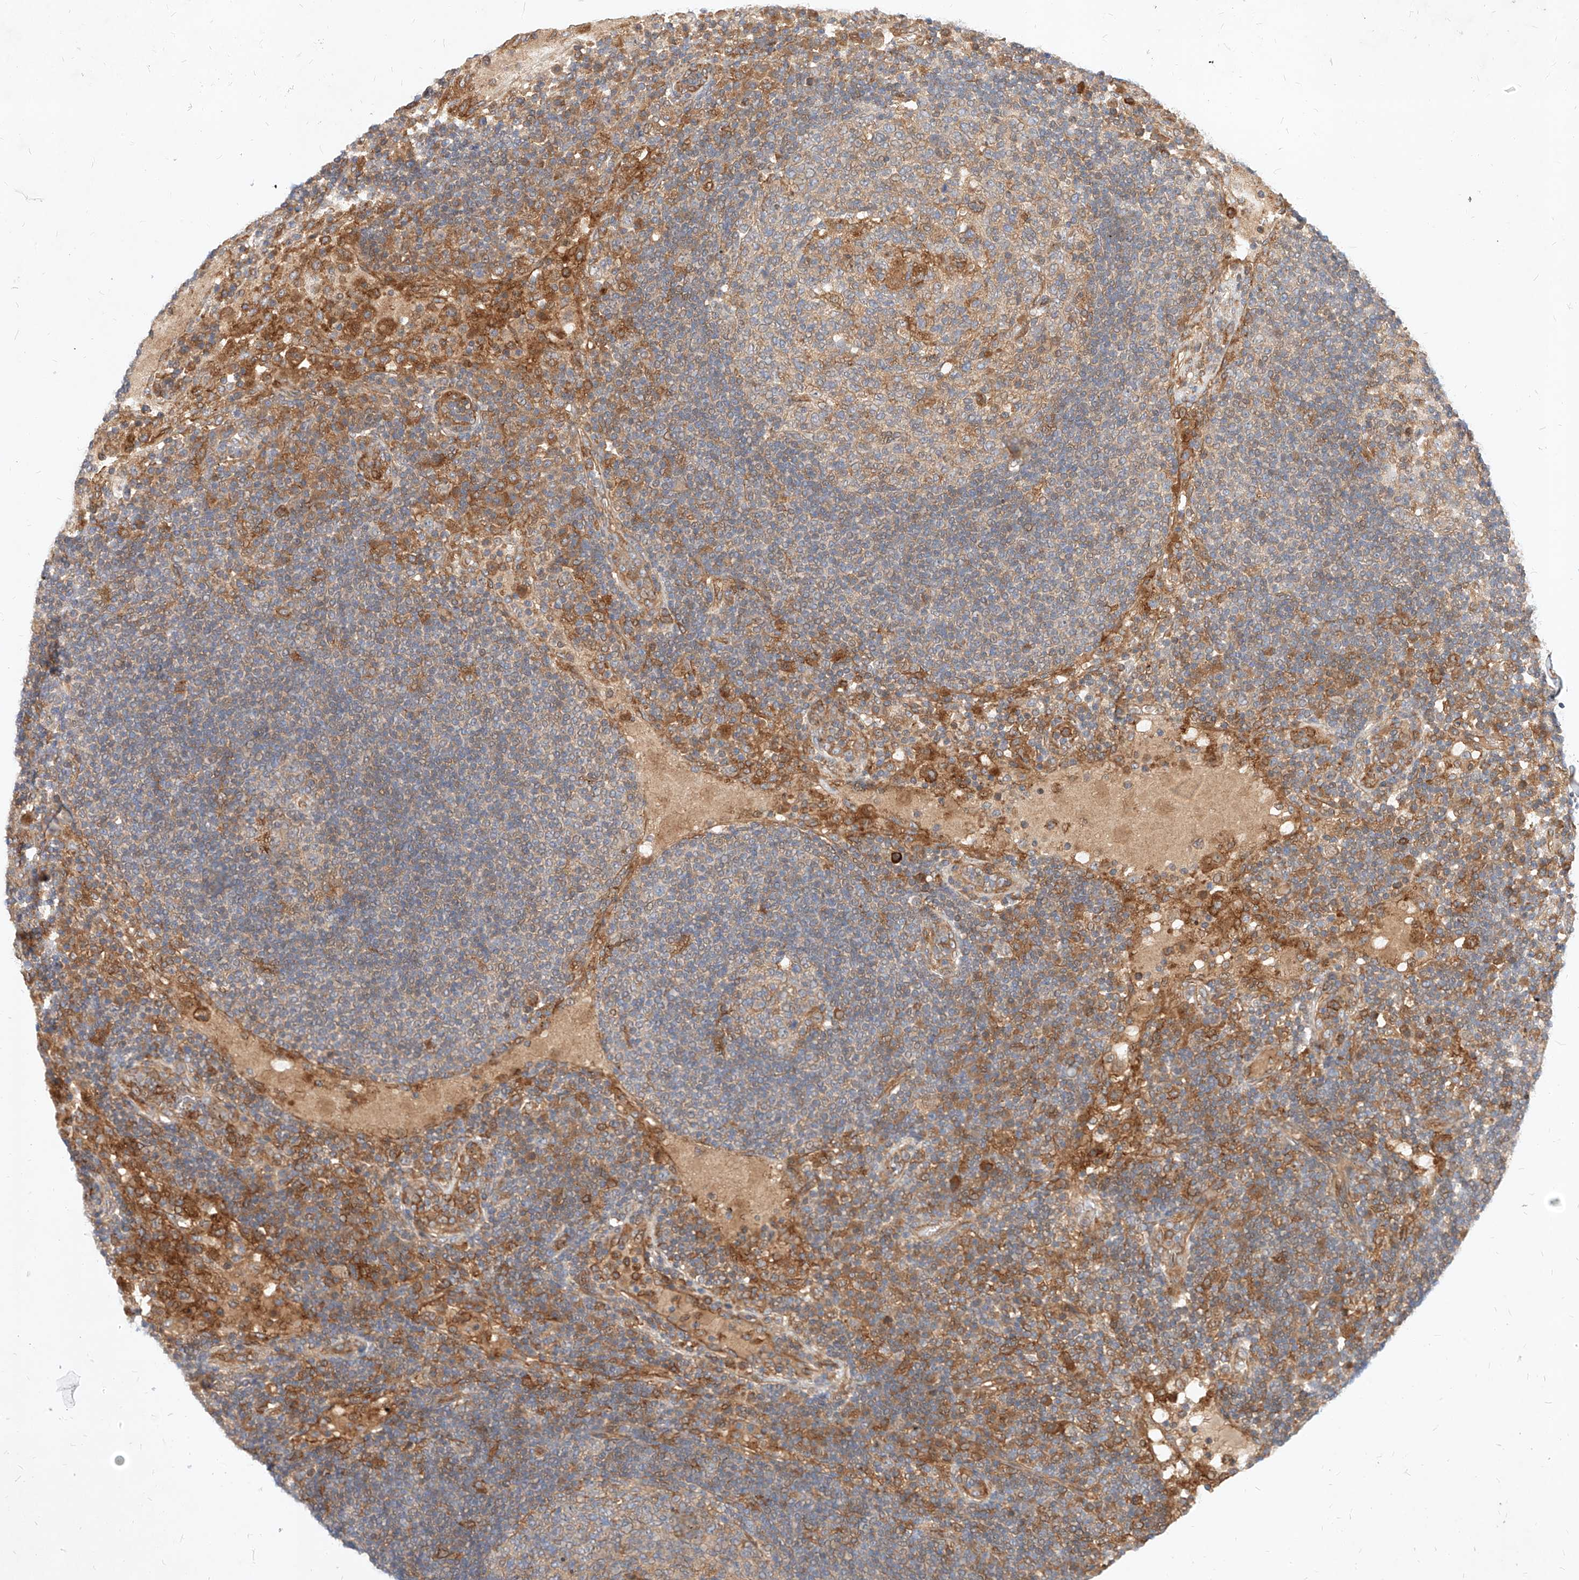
{"staining": {"intensity": "moderate", "quantity": "<25%", "location": "cytoplasmic/membranous"}, "tissue": "lymph node", "cell_type": "Germinal center cells", "image_type": "normal", "snomed": [{"axis": "morphology", "description": "Normal tissue, NOS"}, {"axis": "topography", "description": "Lymph node"}], "caption": "Immunohistochemistry (DAB) staining of benign human lymph node shows moderate cytoplasmic/membranous protein expression in about <25% of germinal center cells.", "gene": "NFAM1", "patient": {"sex": "female", "age": 53}}